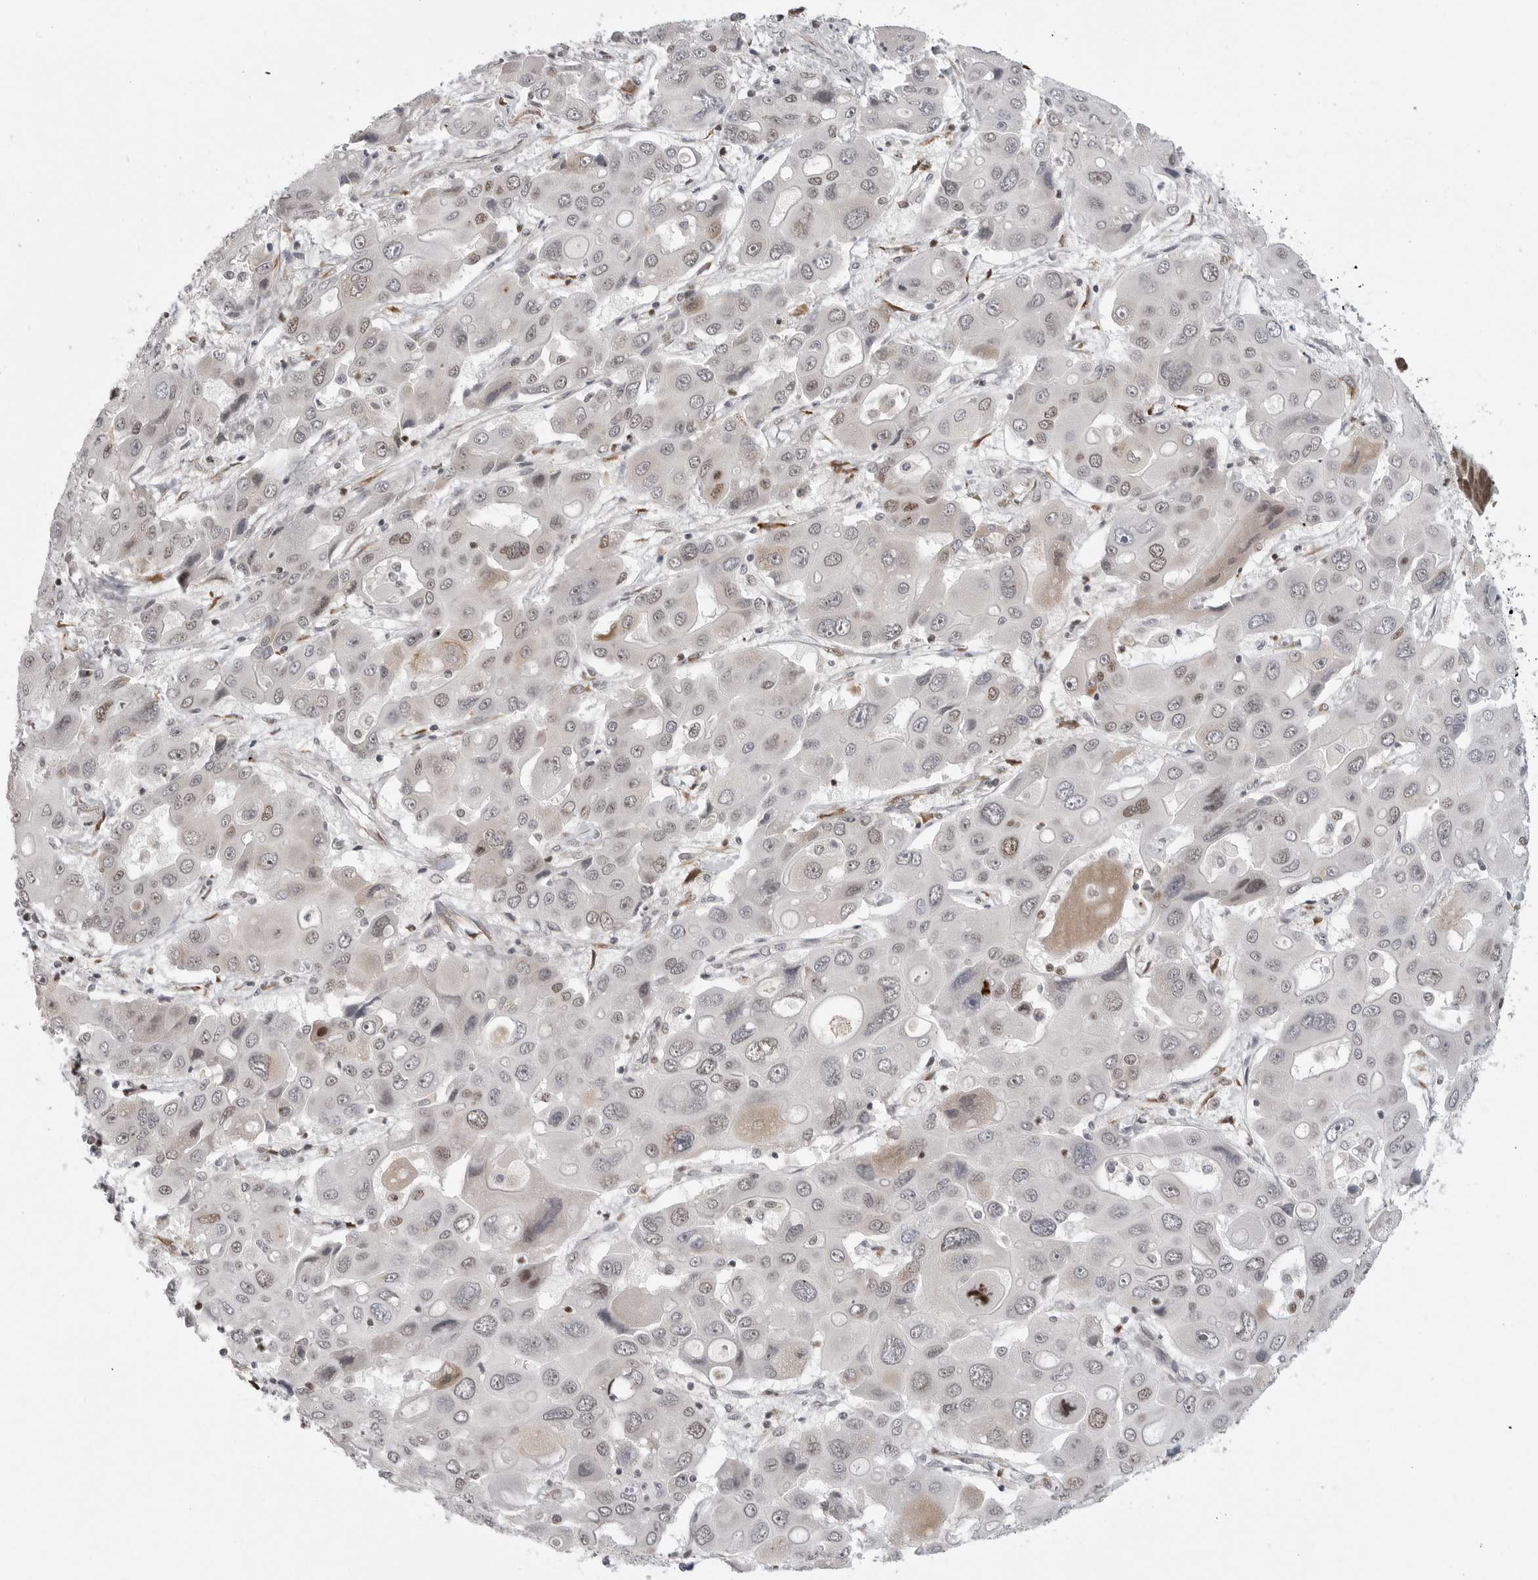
{"staining": {"intensity": "weak", "quantity": "25%-75%", "location": "nuclear"}, "tissue": "liver cancer", "cell_type": "Tumor cells", "image_type": "cancer", "snomed": [{"axis": "morphology", "description": "Cholangiocarcinoma"}, {"axis": "topography", "description": "Liver"}], "caption": "About 25%-75% of tumor cells in human liver cancer show weak nuclear protein staining as visualized by brown immunohistochemical staining.", "gene": "PRDM10", "patient": {"sex": "male", "age": 67}}